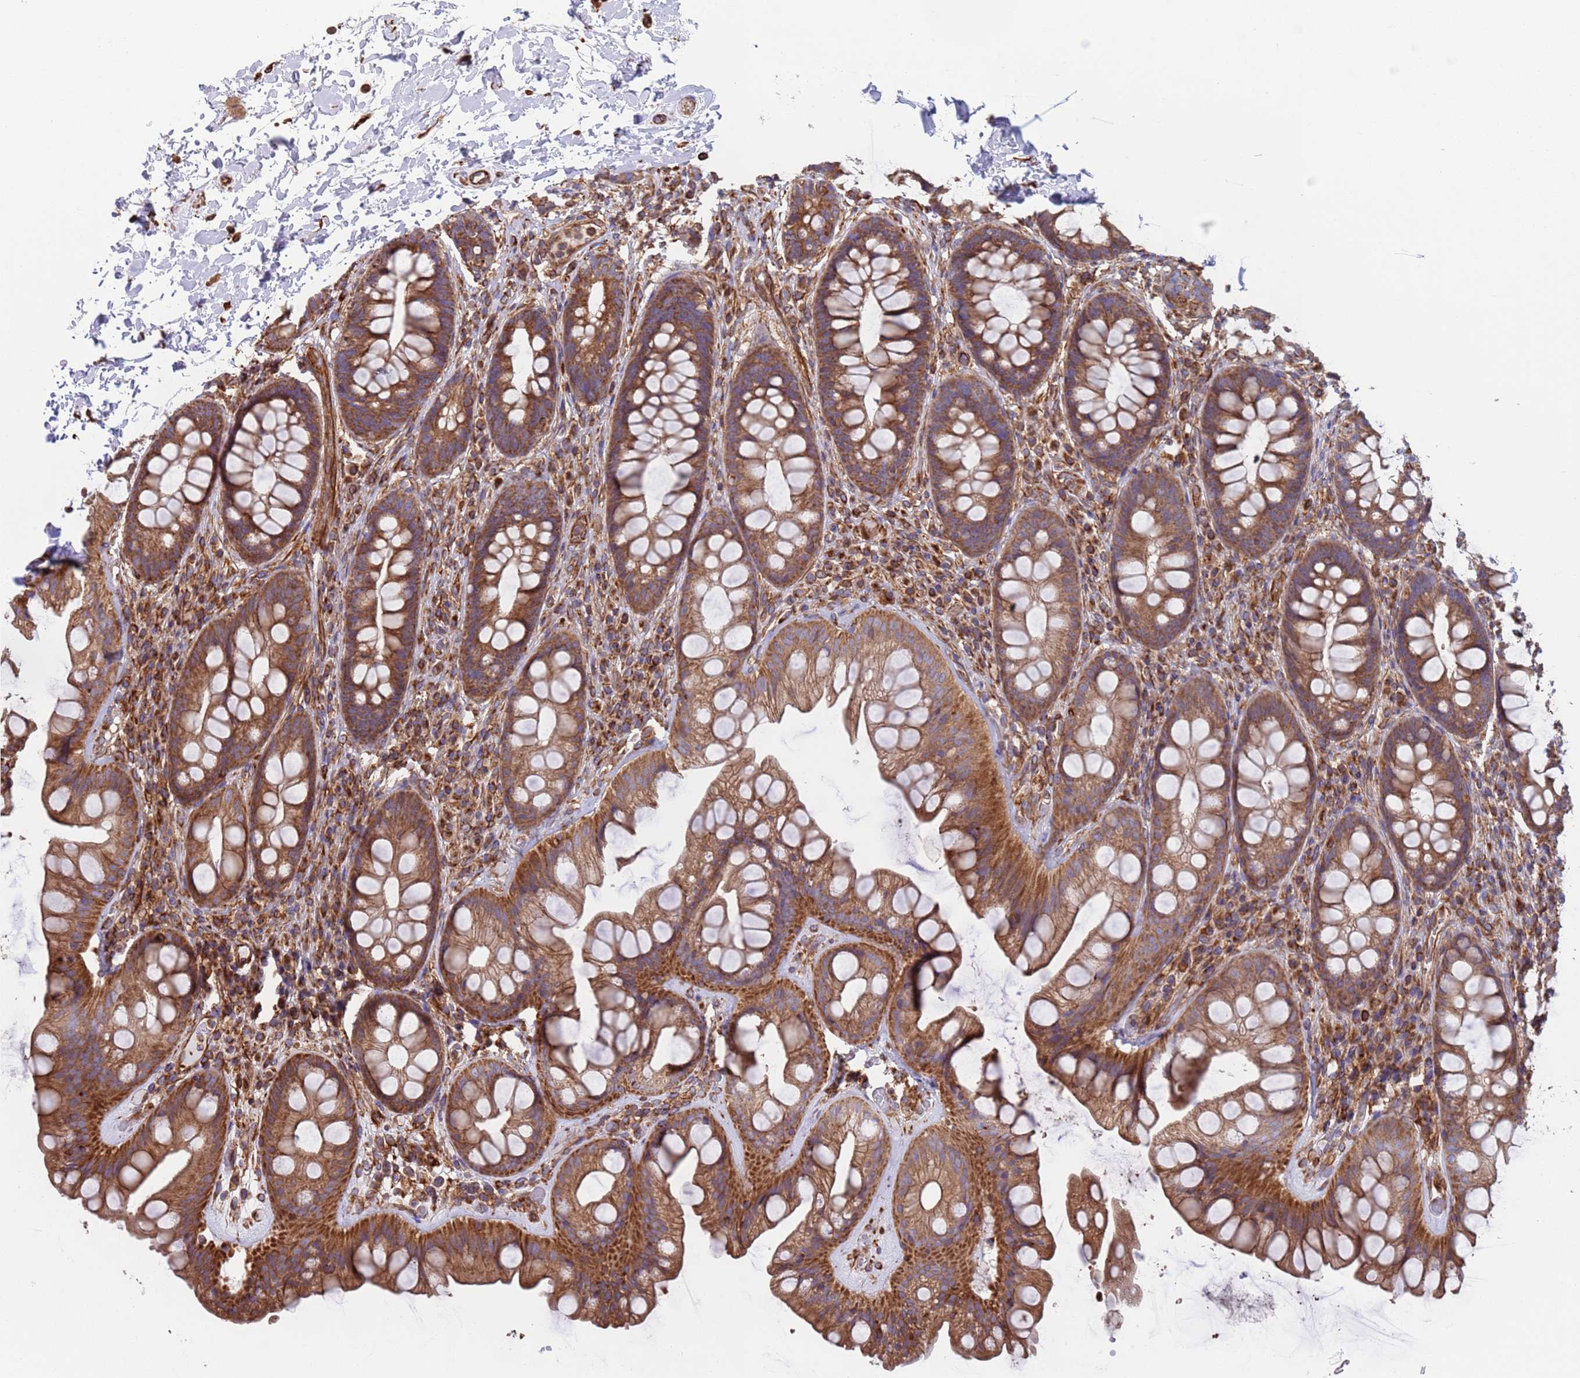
{"staining": {"intensity": "strong", "quantity": ">75%", "location": "cytoplasmic/membranous"}, "tissue": "rectum", "cell_type": "Glandular cells", "image_type": "normal", "snomed": [{"axis": "morphology", "description": "Normal tissue, NOS"}, {"axis": "topography", "description": "Rectum"}], "caption": "High-power microscopy captured an IHC photomicrograph of unremarkable rectum, revealing strong cytoplasmic/membranous positivity in approximately >75% of glandular cells.", "gene": "NUDT12", "patient": {"sex": "male", "age": 74}}